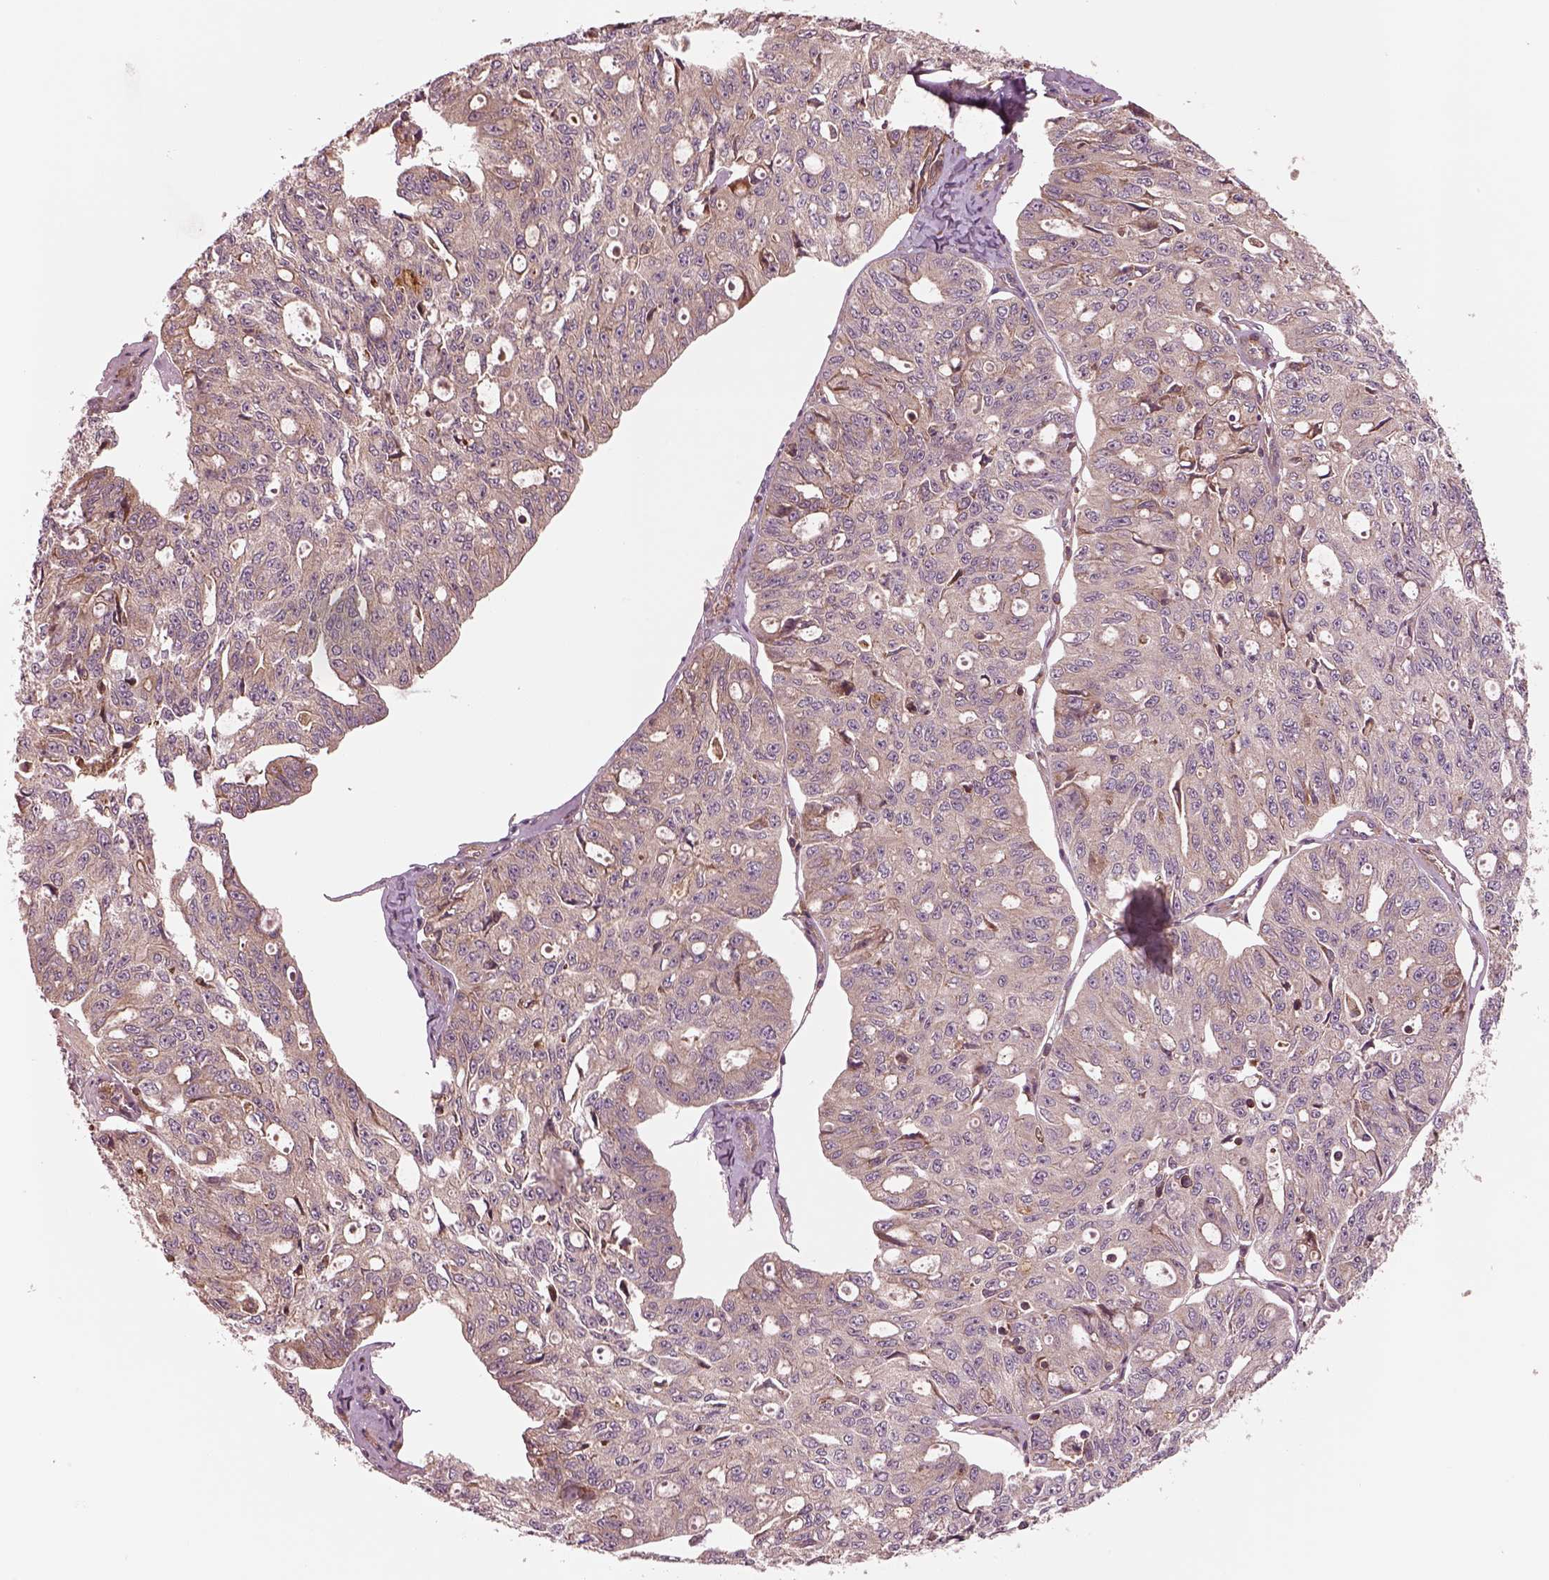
{"staining": {"intensity": "weak", "quantity": "<25%", "location": "cytoplasmic/membranous"}, "tissue": "ovarian cancer", "cell_type": "Tumor cells", "image_type": "cancer", "snomed": [{"axis": "morphology", "description": "Carcinoma, endometroid"}, {"axis": "topography", "description": "Ovary"}], "caption": "There is no significant staining in tumor cells of ovarian endometroid carcinoma.", "gene": "ASCC2", "patient": {"sex": "female", "age": 65}}